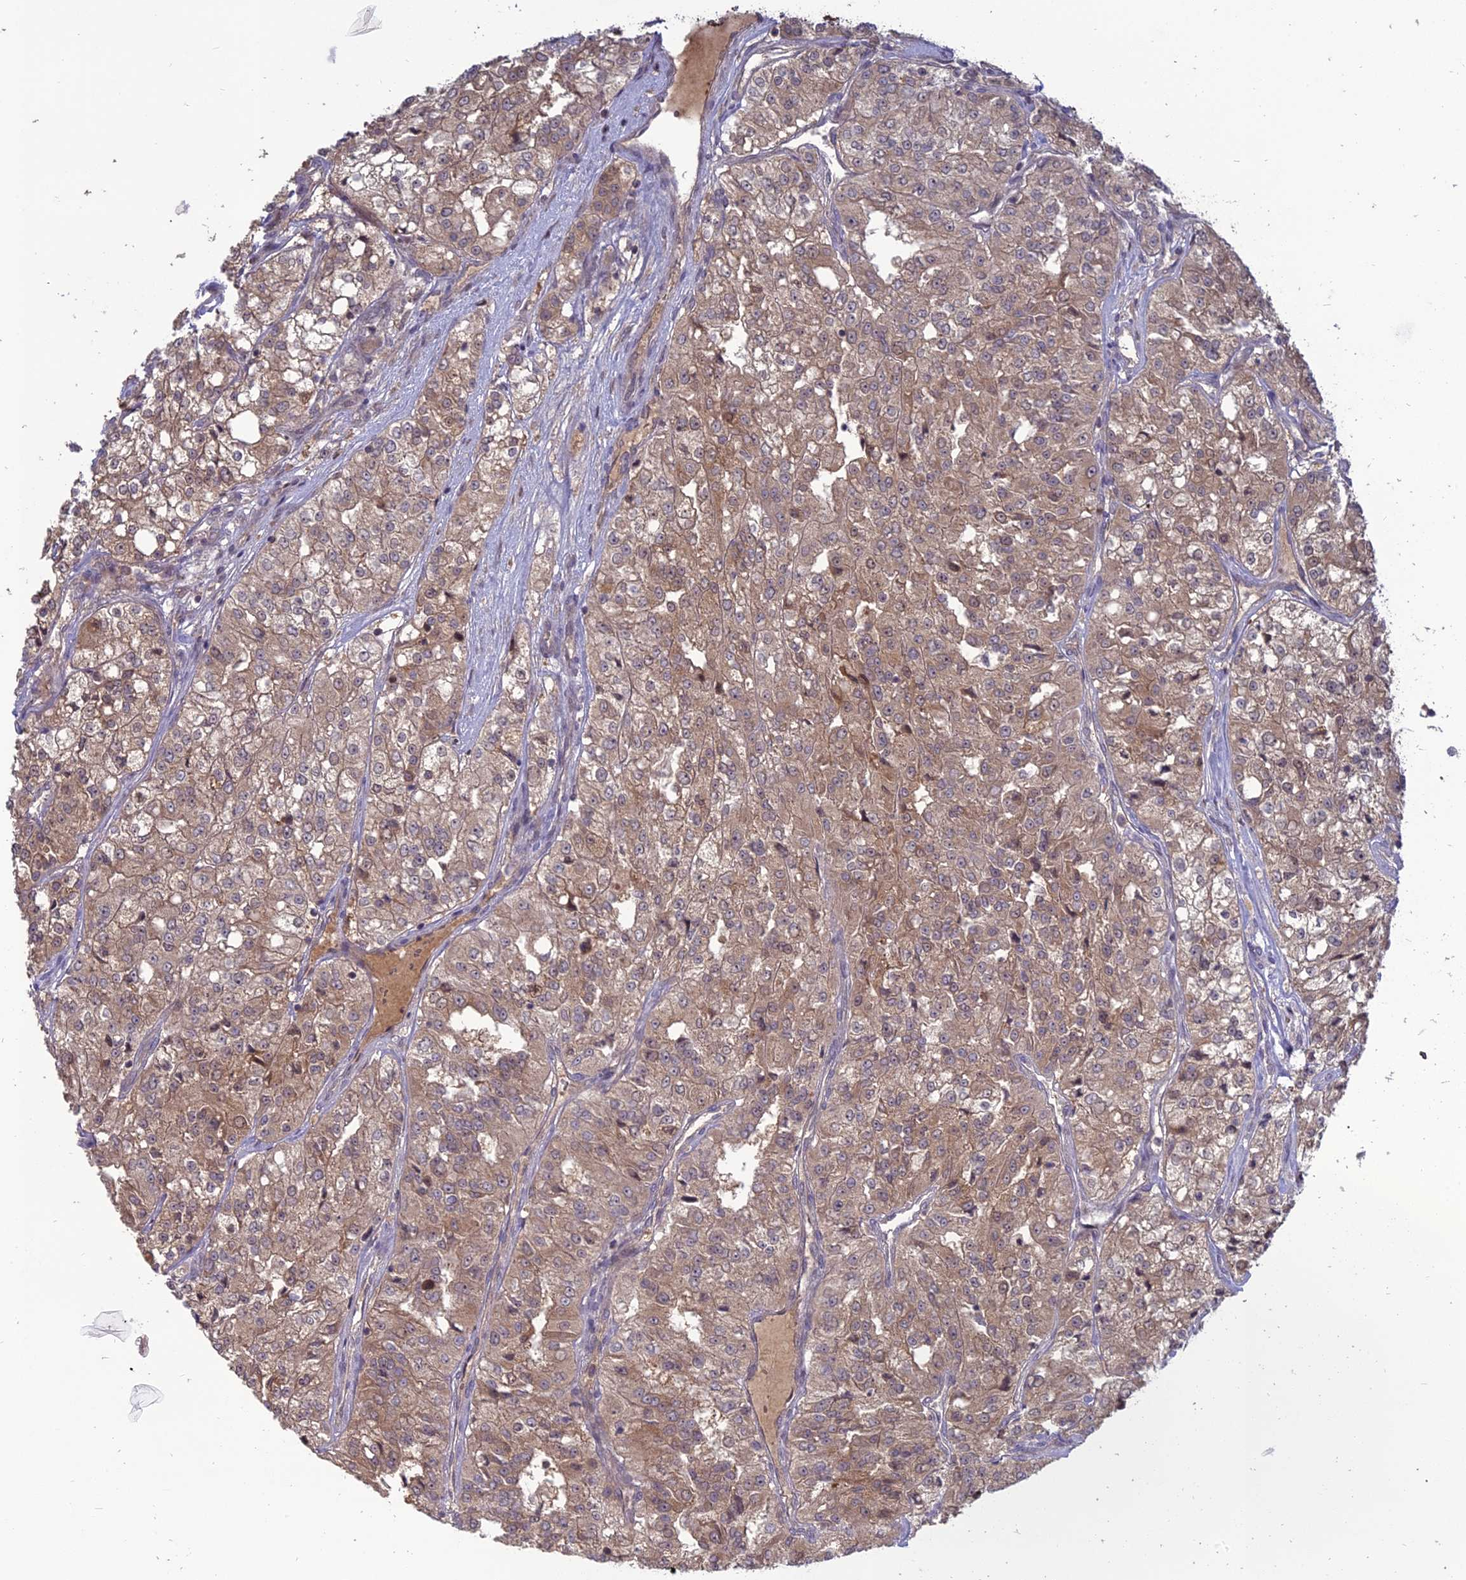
{"staining": {"intensity": "weak", "quantity": ">75%", "location": "cytoplasmic/membranous"}, "tissue": "renal cancer", "cell_type": "Tumor cells", "image_type": "cancer", "snomed": [{"axis": "morphology", "description": "Adenocarcinoma, NOS"}, {"axis": "topography", "description": "Kidney"}], "caption": "Renal adenocarcinoma stained for a protein demonstrates weak cytoplasmic/membranous positivity in tumor cells.", "gene": "TMEM208", "patient": {"sex": "female", "age": 63}}